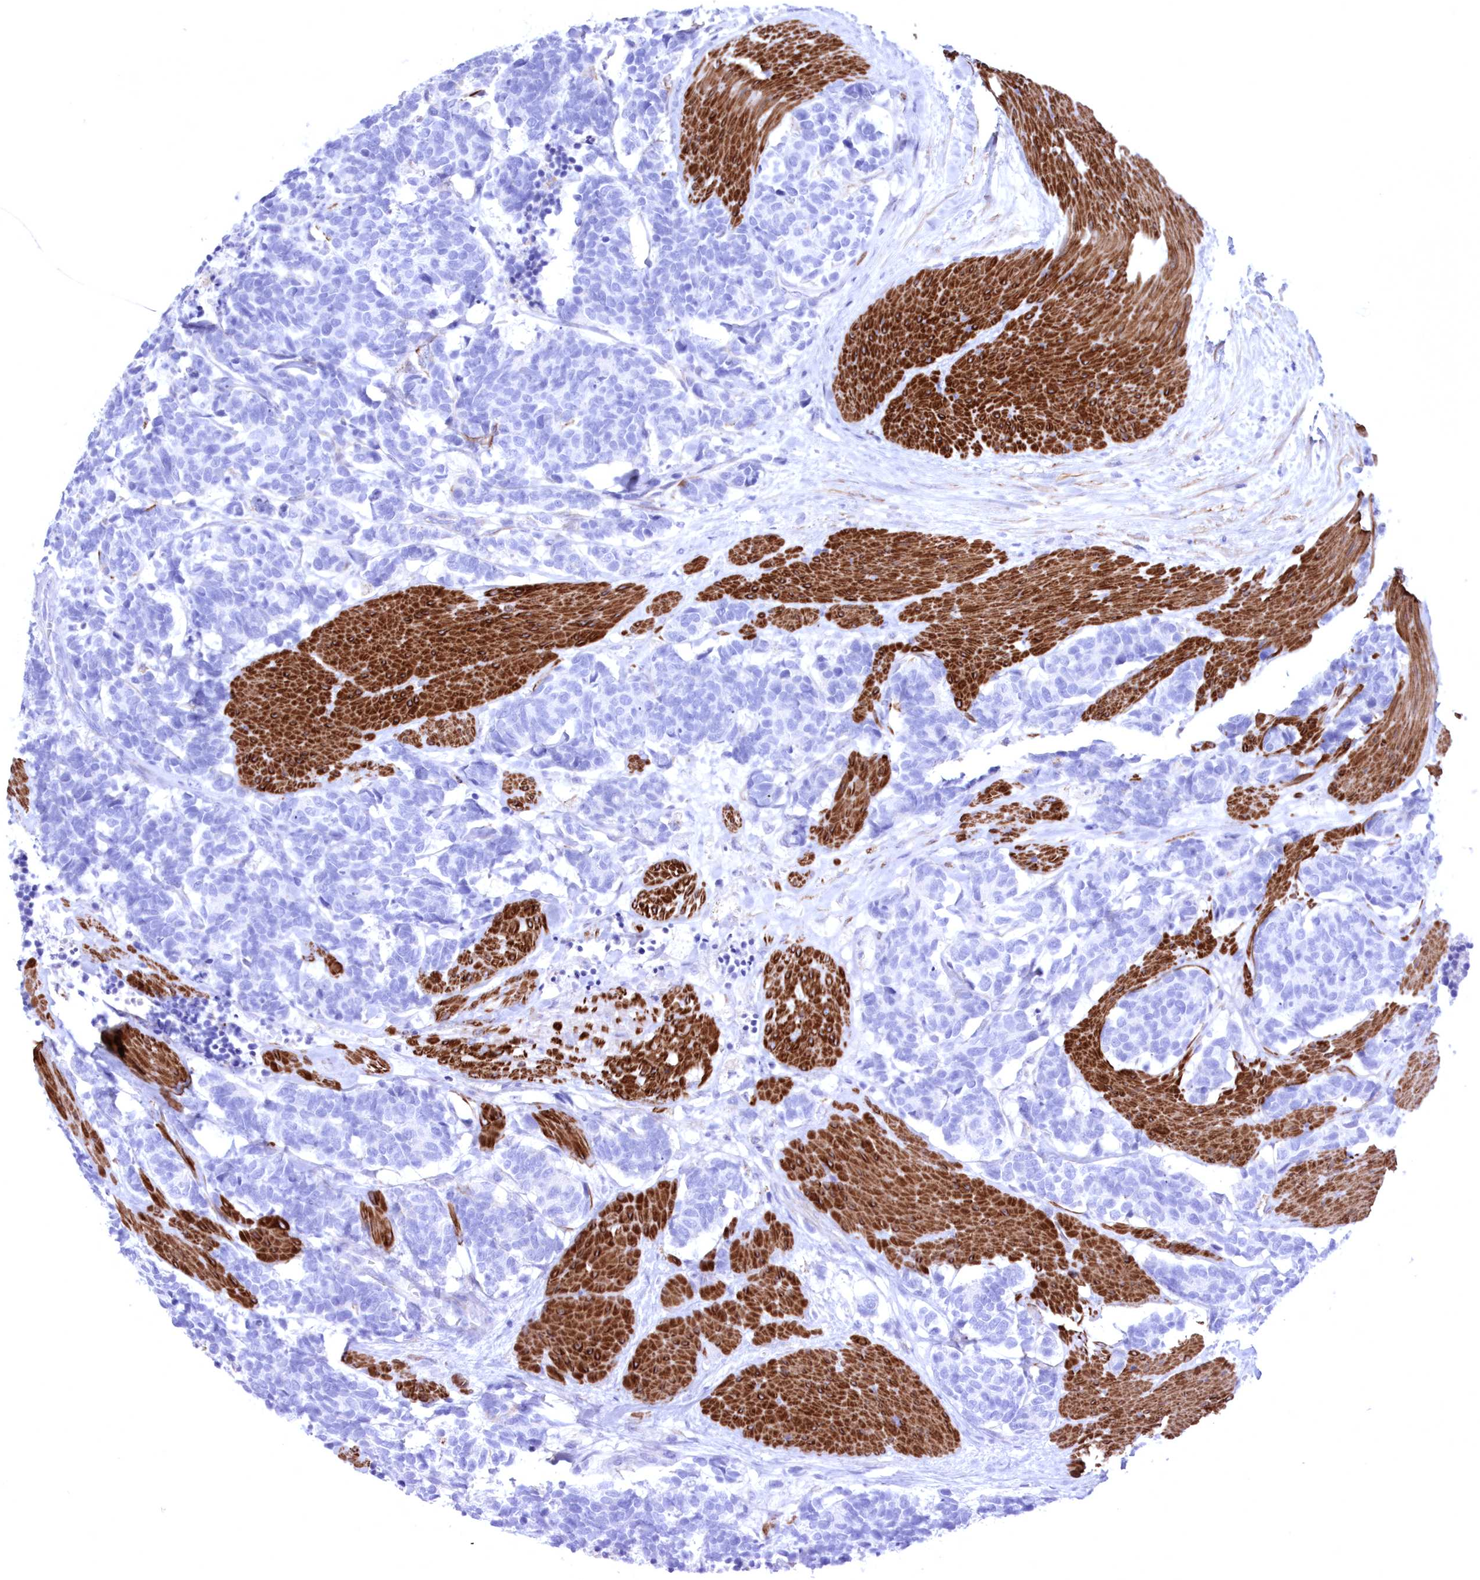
{"staining": {"intensity": "negative", "quantity": "none", "location": "none"}, "tissue": "carcinoid", "cell_type": "Tumor cells", "image_type": "cancer", "snomed": [{"axis": "morphology", "description": "Carcinoma, NOS"}, {"axis": "morphology", "description": "Carcinoid, malignant, NOS"}, {"axis": "topography", "description": "Urinary bladder"}], "caption": "High magnification brightfield microscopy of carcinoid stained with DAB (3,3'-diaminobenzidine) (brown) and counterstained with hematoxylin (blue): tumor cells show no significant positivity. The staining was performed using DAB to visualize the protein expression in brown, while the nuclei were stained in blue with hematoxylin (Magnification: 20x).", "gene": "WDR74", "patient": {"sex": "male", "age": 57}}